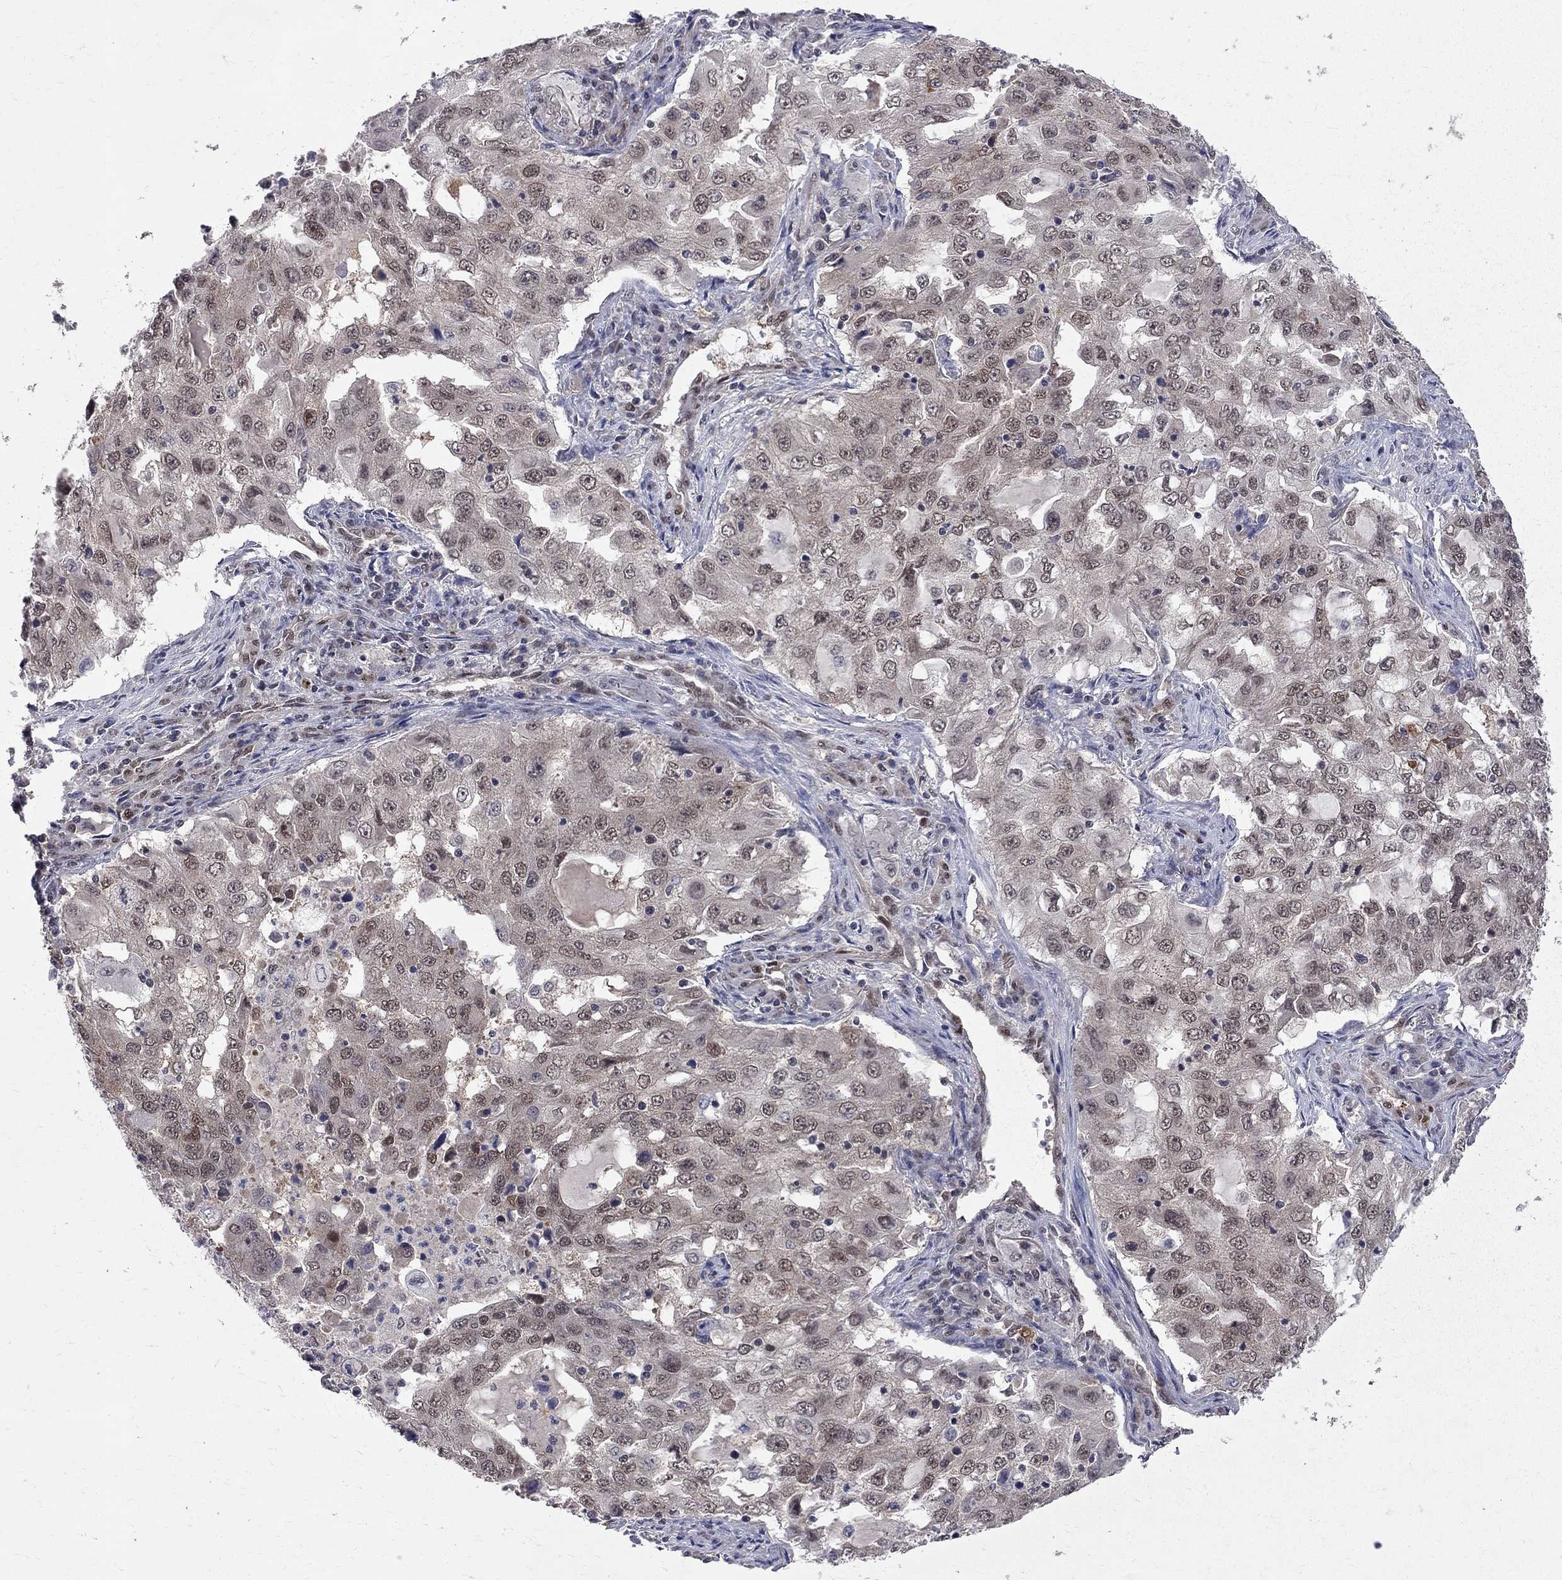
{"staining": {"intensity": "moderate", "quantity": "<25%", "location": "nuclear"}, "tissue": "lung cancer", "cell_type": "Tumor cells", "image_type": "cancer", "snomed": [{"axis": "morphology", "description": "Adenocarcinoma, NOS"}, {"axis": "topography", "description": "Lung"}], "caption": "Lung cancer (adenocarcinoma) stained for a protein reveals moderate nuclear positivity in tumor cells.", "gene": "SAP30L", "patient": {"sex": "female", "age": 61}}